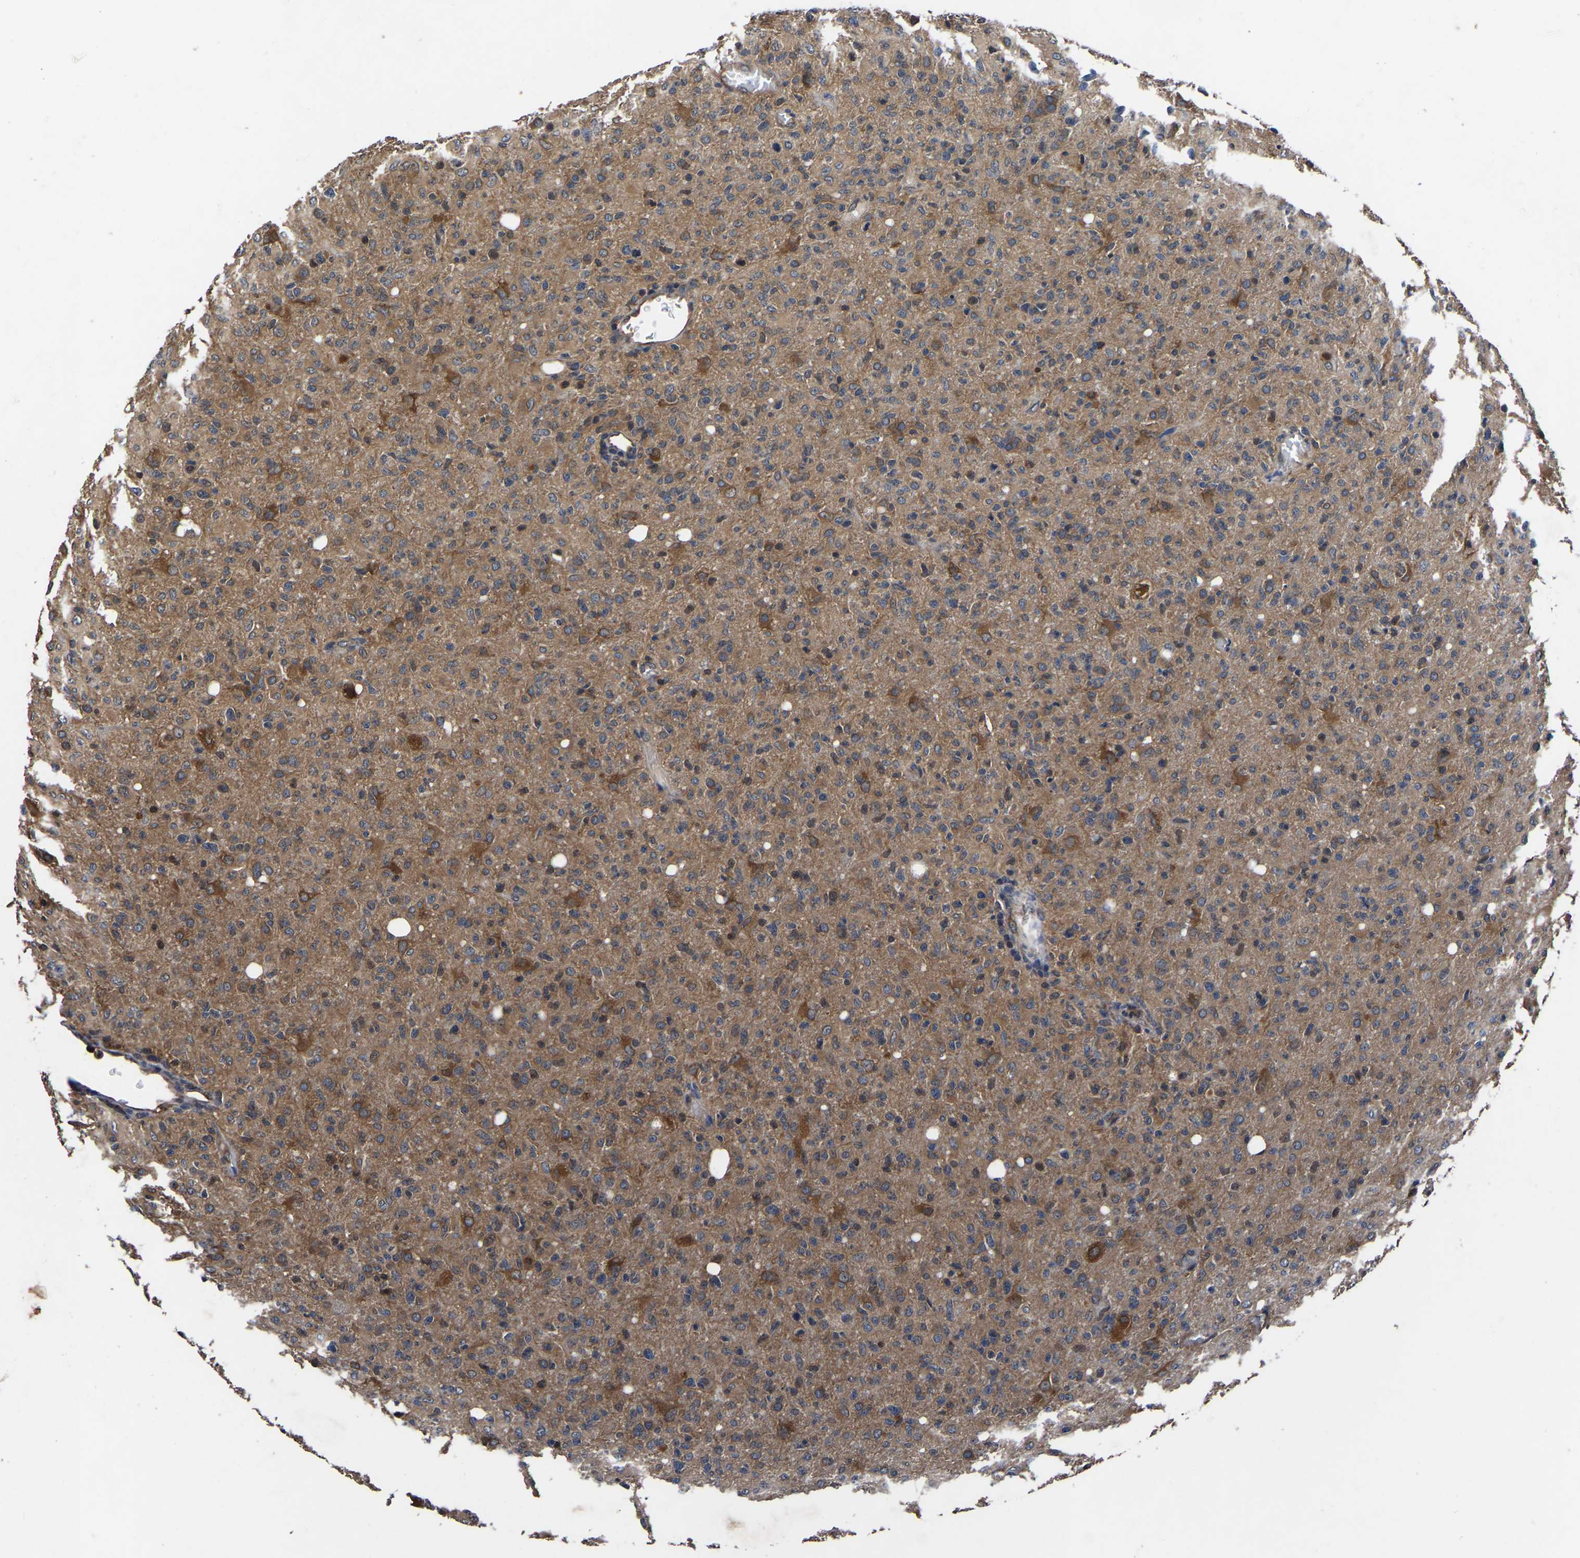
{"staining": {"intensity": "moderate", "quantity": ">75%", "location": "cytoplasmic/membranous"}, "tissue": "glioma", "cell_type": "Tumor cells", "image_type": "cancer", "snomed": [{"axis": "morphology", "description": "Glioma, malignant, High grade"}, {"axis": "topography", "description": "Brain"}], "caption": "Tumor cells demonstrate medium levels of moderate cytoplasmic/membranous positivity in about >75% of cells in human glioma. The protein of interest is shown in brown color, while the nuclei are stained blue.", "gene": "FGD5", "patient": {"sex": "female", "age": 57}}